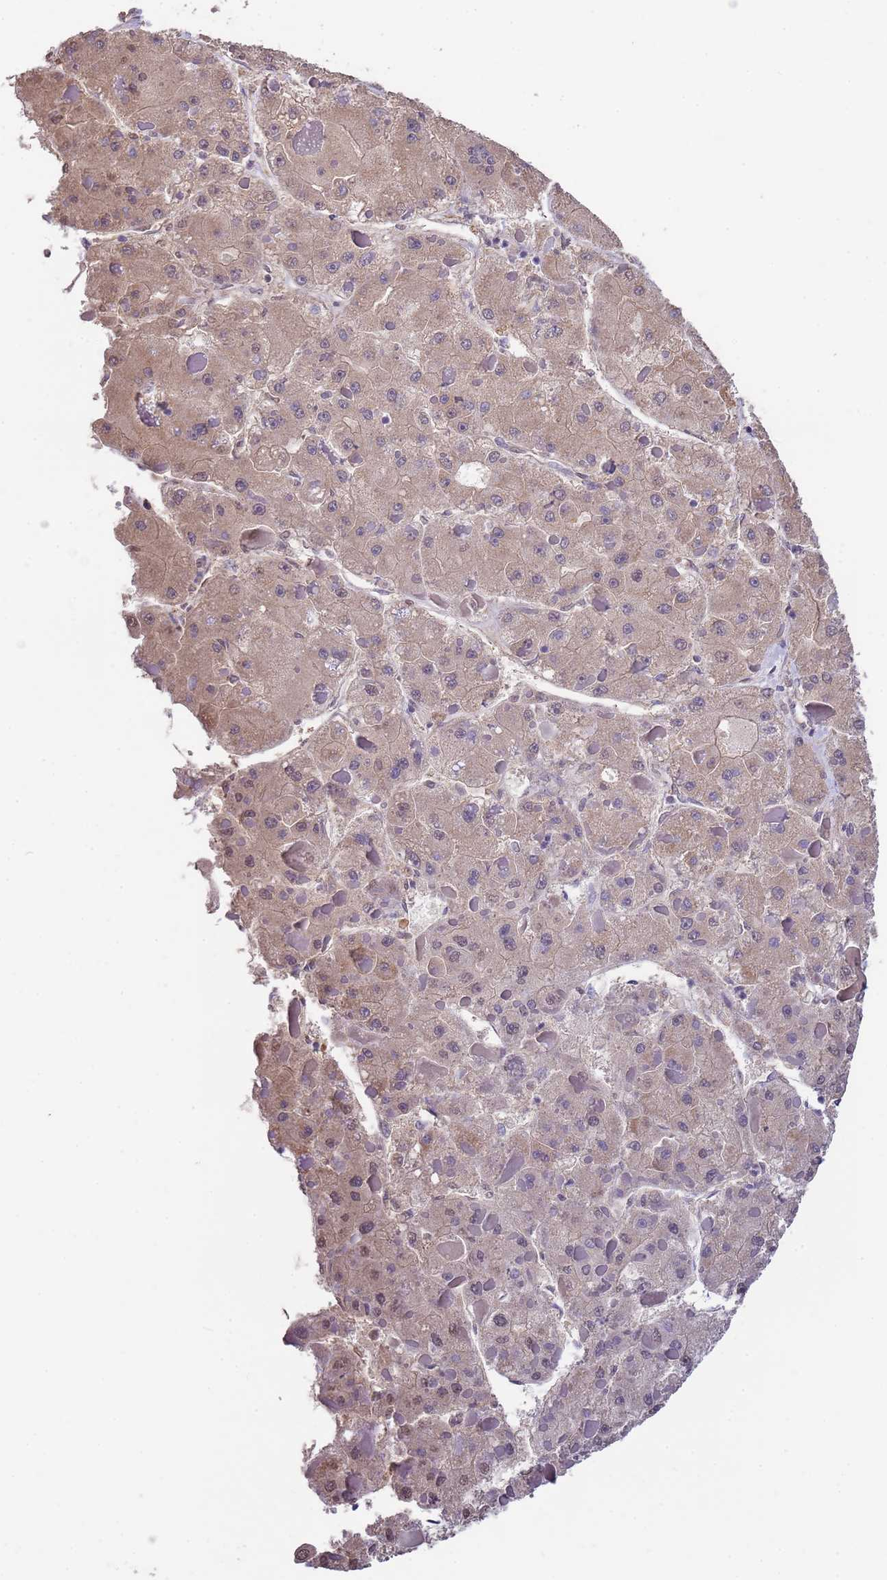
{"staining": {"intensity": "weak", "quantity": "25%-75%", "location": "cytoplasmic/membranous"}, "tissue": "liver cancer", "cell_type": "Tumor cells", "image_type": "cancer", "snomed": [{"axis": "morphology", "description": "Carcinoma, Hepatocellular, NOS"}, {"axis": "topography", "description": "Liver"}], "caption": "Hepatocellular carcinoma (liver) stained with immunohistochemistry displays weak cytoplasmic/membranous positivity in approximately 25%-75% of tumor cells.", "gene": "NPHP1", "patient": {"sex": "female", "age": 73}}